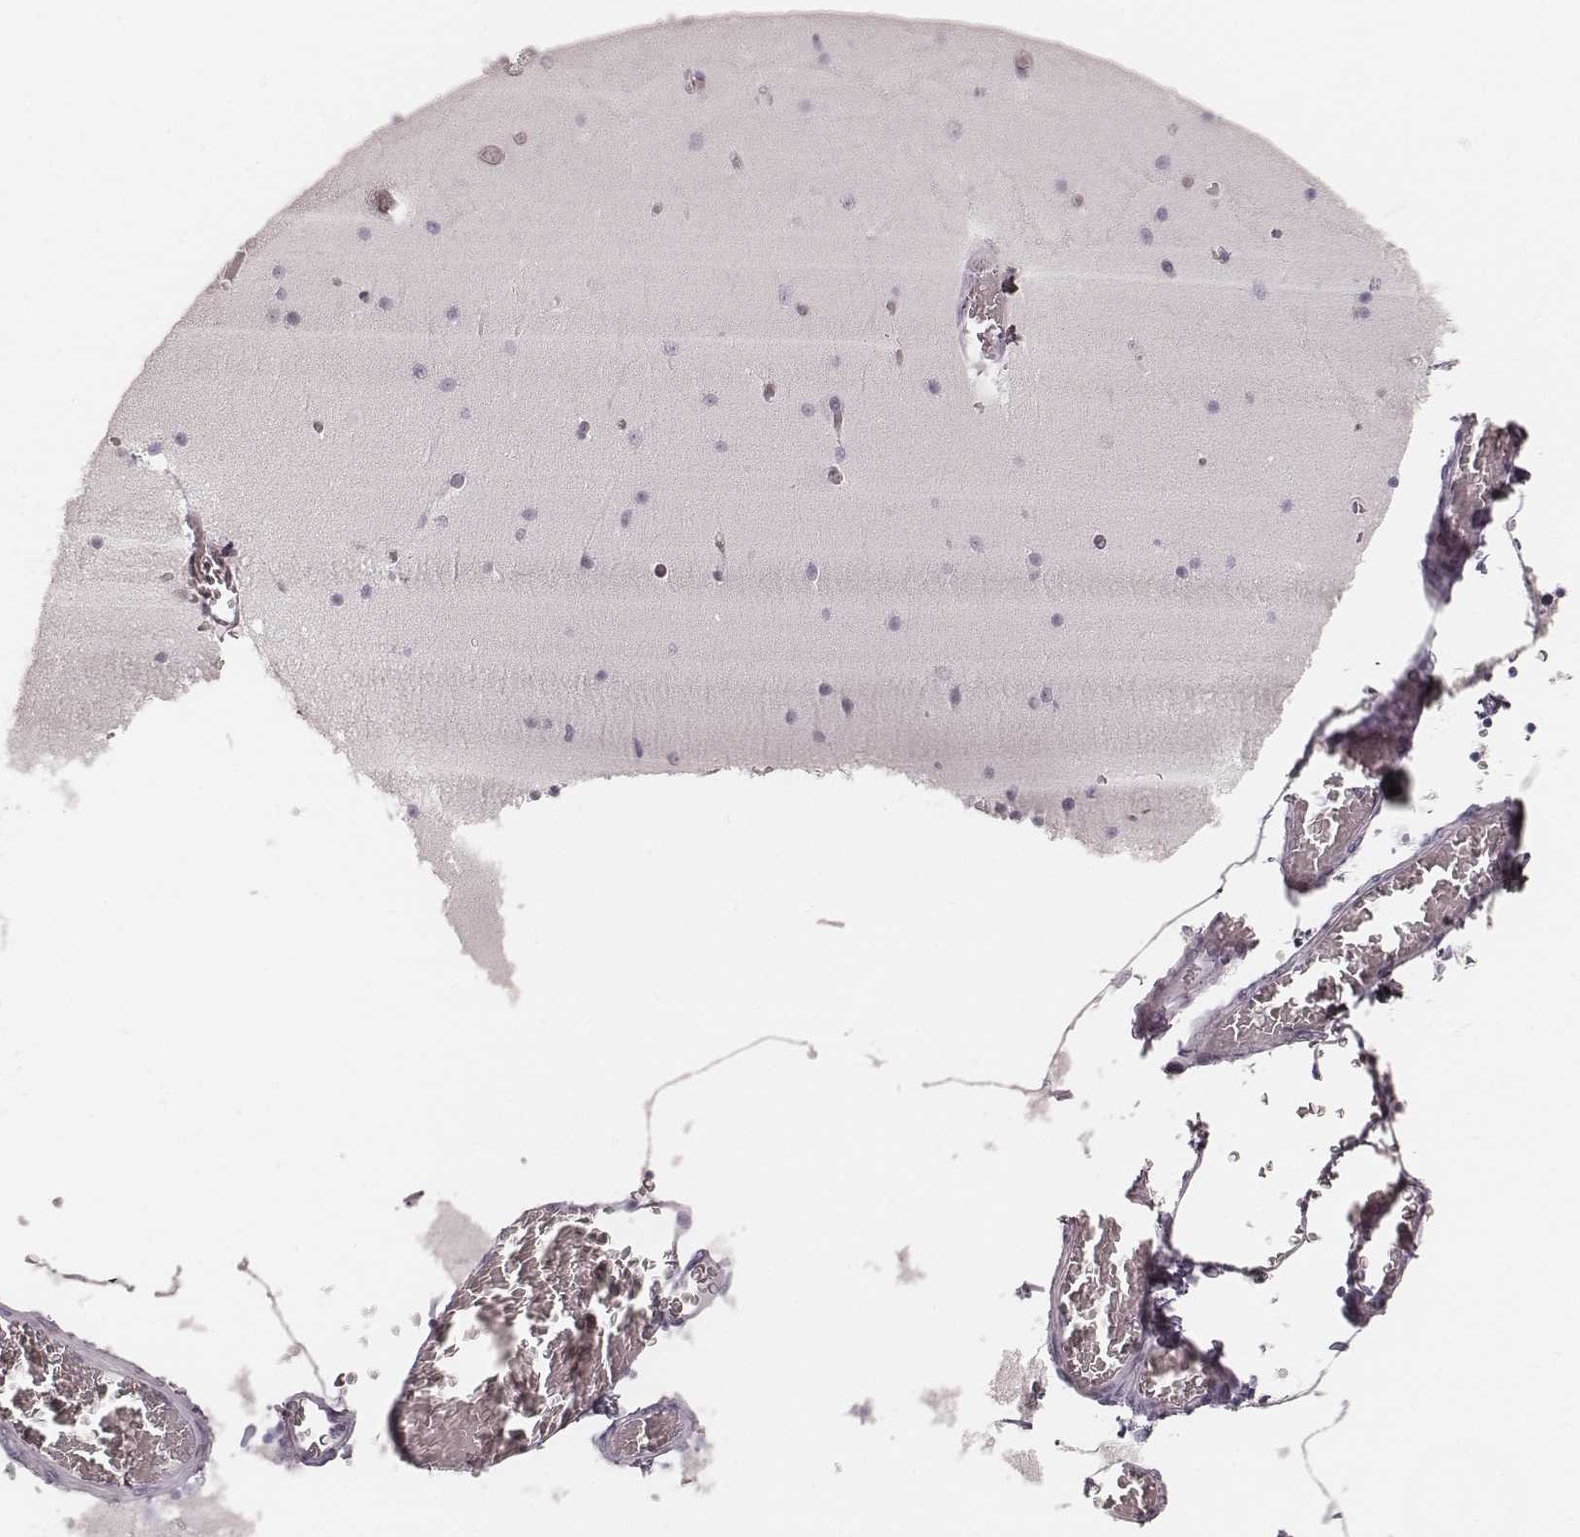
{"staining": {"intensity": "negative", "quantity": "none", "location": "none"}, "tissue": "cerebellum", "cell_type": "Cells in granular layer", "image_type": "normal", "snomed": [{"axis": "morphology", "description": "Normal tissue, NOS"}, {"axis": "topography", "description": "Cerebellum"}], "caption": "An immunohistochemistry micrograph of unremarkable cerebellum is shown. There is no staining in cells in granular layer of cerebellum.", "gene": "KRT31", "patient": {"sex": "female", "age": 28}}